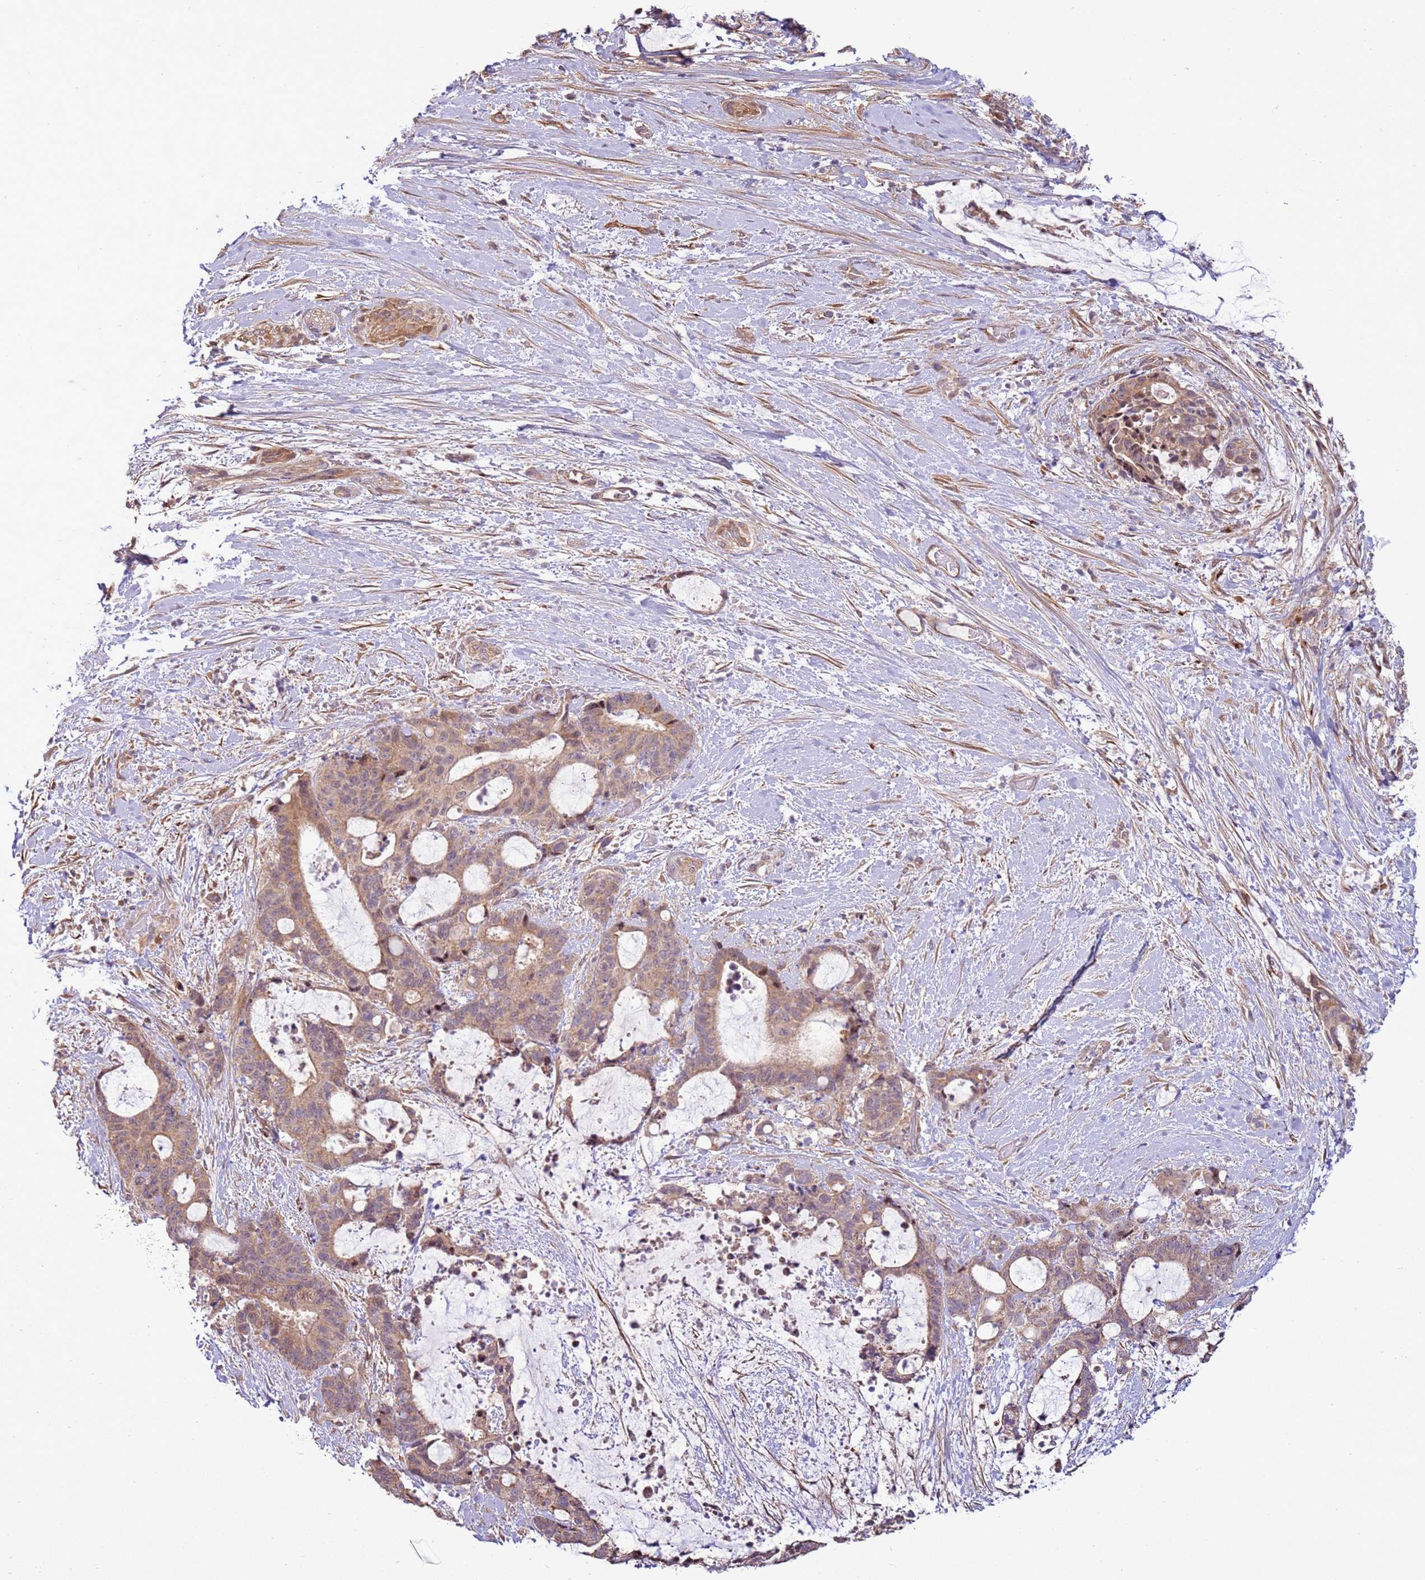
{"staining": {"intensity": "moderate", "quantity": ">75%", "location": "cytoplasmic/membranous"}, "tissue": "liver cancer", "cell_type": "Tumor cells", "image_type": "cancer", "snomed": [{"axis": "morphology", "description": "Normal tissue, NOS"}, {"axis": "morphology", "description": "Cholangiocarcinoma"}, {"axis": "topography", "description": "Liver"}, {"axis": "topography", "description": "Peripheral nerve tissue"}], "caption": "Human liver cancer (cholangiocarcinoma) stained with a brown dye displays moderate cytoplasmic/membranous positive expression in approximately >75% of tumor cells.", "gene": "SCARA3", "patient": {"sex": "female", "age": 73}}